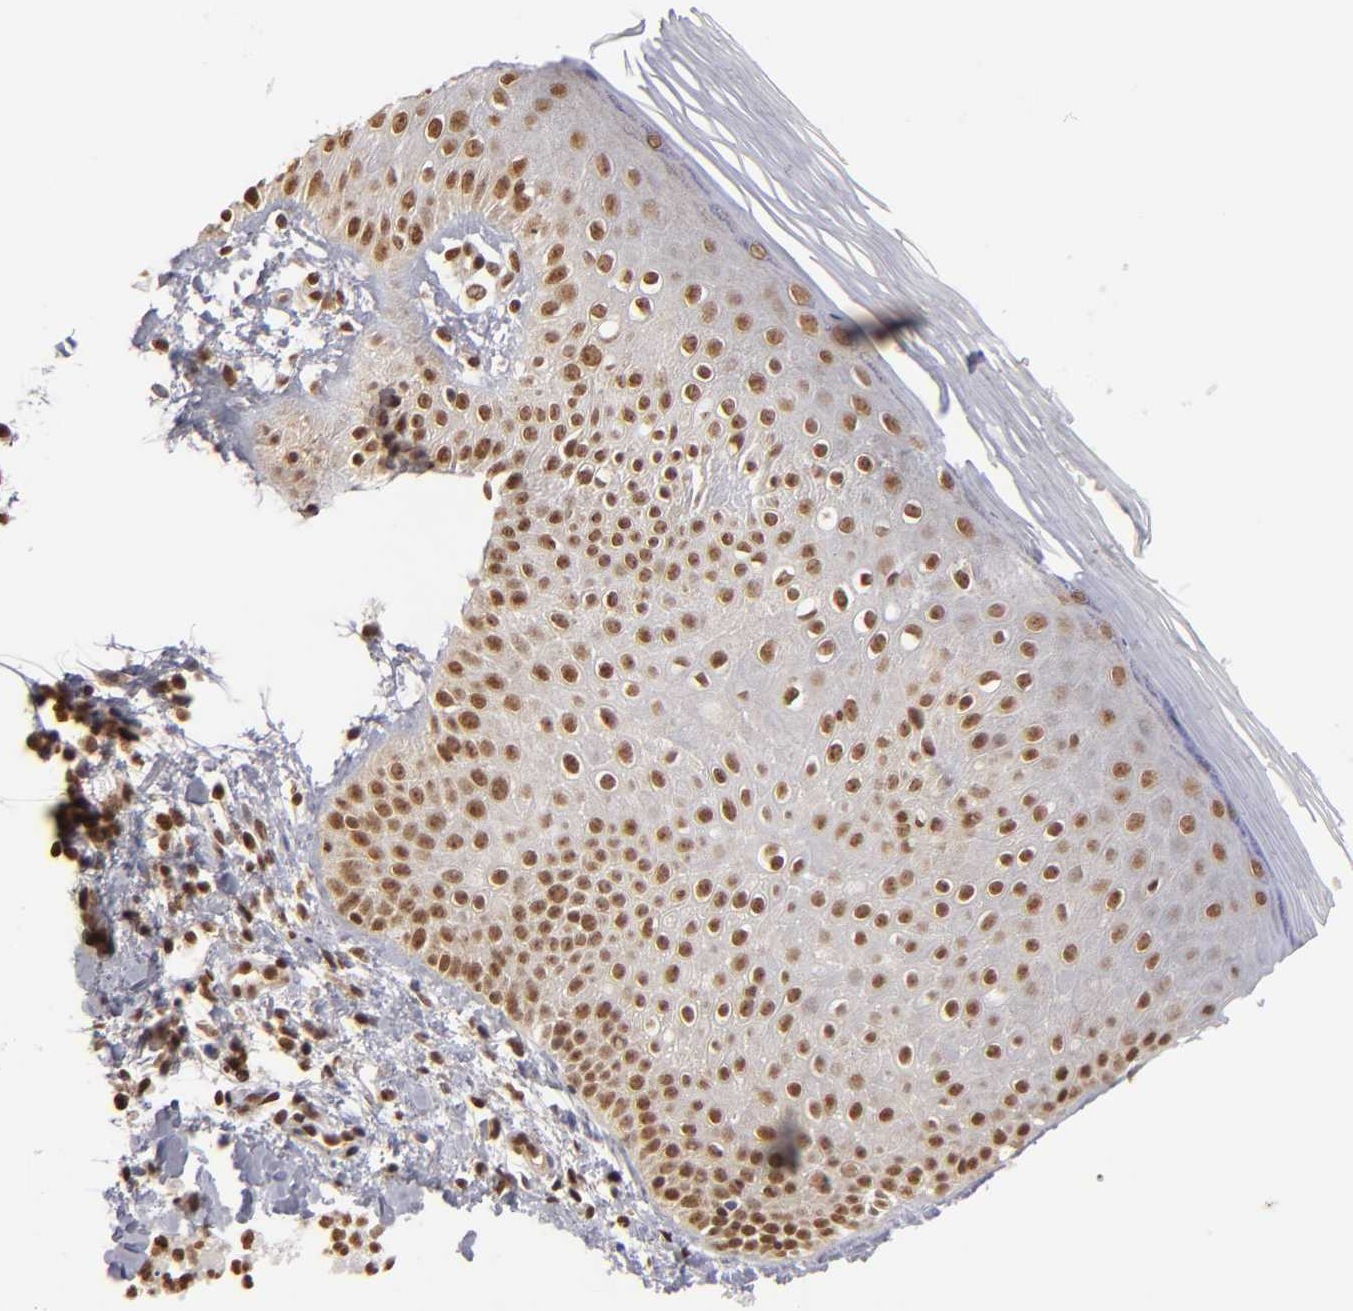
{"staining": {"intensity": "moderate", "quantity": ">75%", "location": "nuclear"}, "tissue": "skin", "cell_type": "Epidermal cells", "image_type": "normal", "snomed": [{"axis": "morphology", "description": "Normal tissue, NOS"}, {"axis": "morphology", "description": "Inflammation, NOS"}, {"axis": "topography", "description": "Soft tissue"}, {"axis": "topography", "description": "Anal"}], "caption": "An immunohistochemistry image of normal tissue is shown. Protein staining in brown highlights moderate nuclear positivity in skin within epidermal cells. Using DAB (brown) and hematoxylin (blue) stains, captured at high magnification using brightfield microscopy.", "gene": "ABL2", "patient": {"sex": "female", "age": 15}}